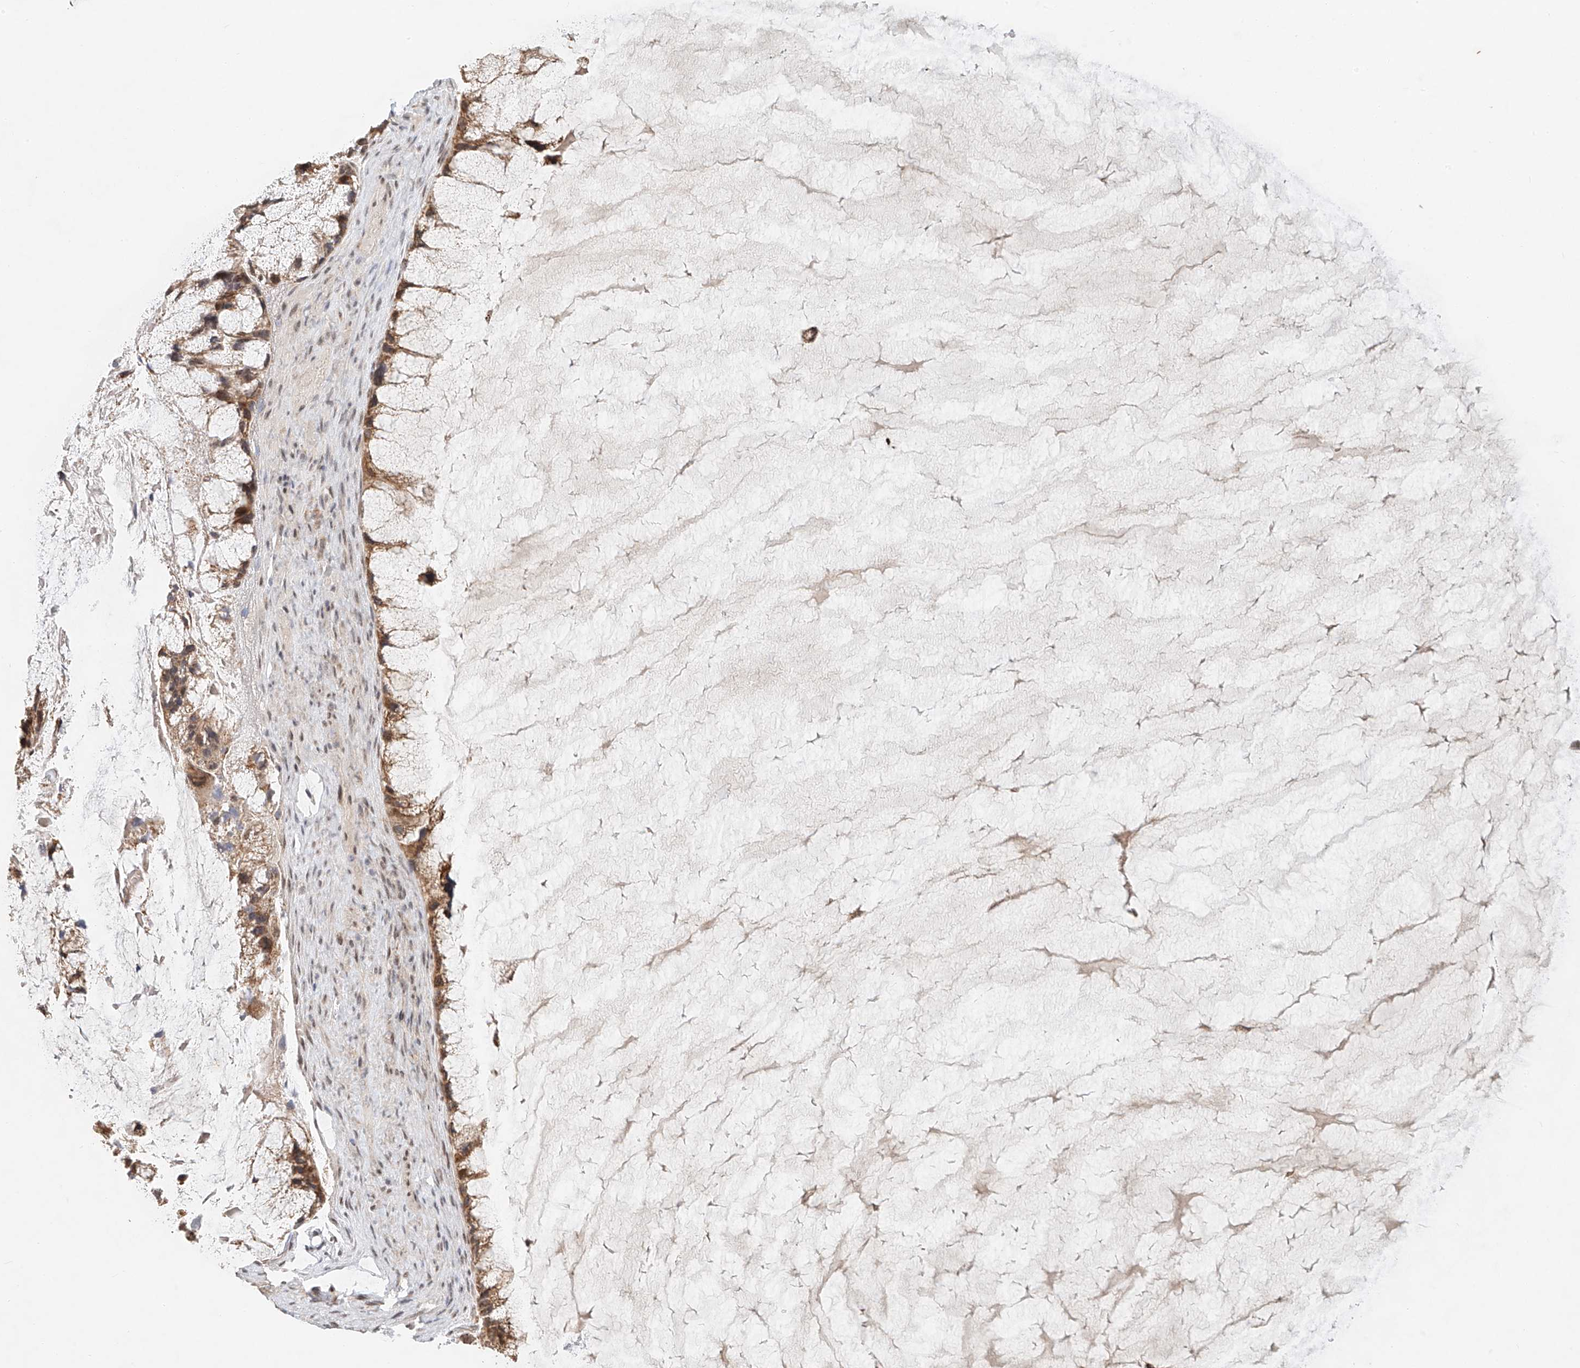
{"staining": {"intensity": "moderate", "quantity": ">75%", "location": "cytoplasmic/membranous"}, "tissue": "ovarian cancer", "cell_type": "Tumor cells", "image_type": "cancer", "snomed": [{"axis": "morphology", "description": "Cystadenocarcinoma, mucinous, NOS"}, {"axis": "topography", "description": "Ovary"}], "caption": "DAB immunohistochemical staining of mucinous cystadenocarcinoma (ovarian) exhibits moderate cytoplasmic/membranous protein staining in about >75% of tumor cells.", "gene": "SYTL3", "patient": {"sex": "female", "age": 37}}